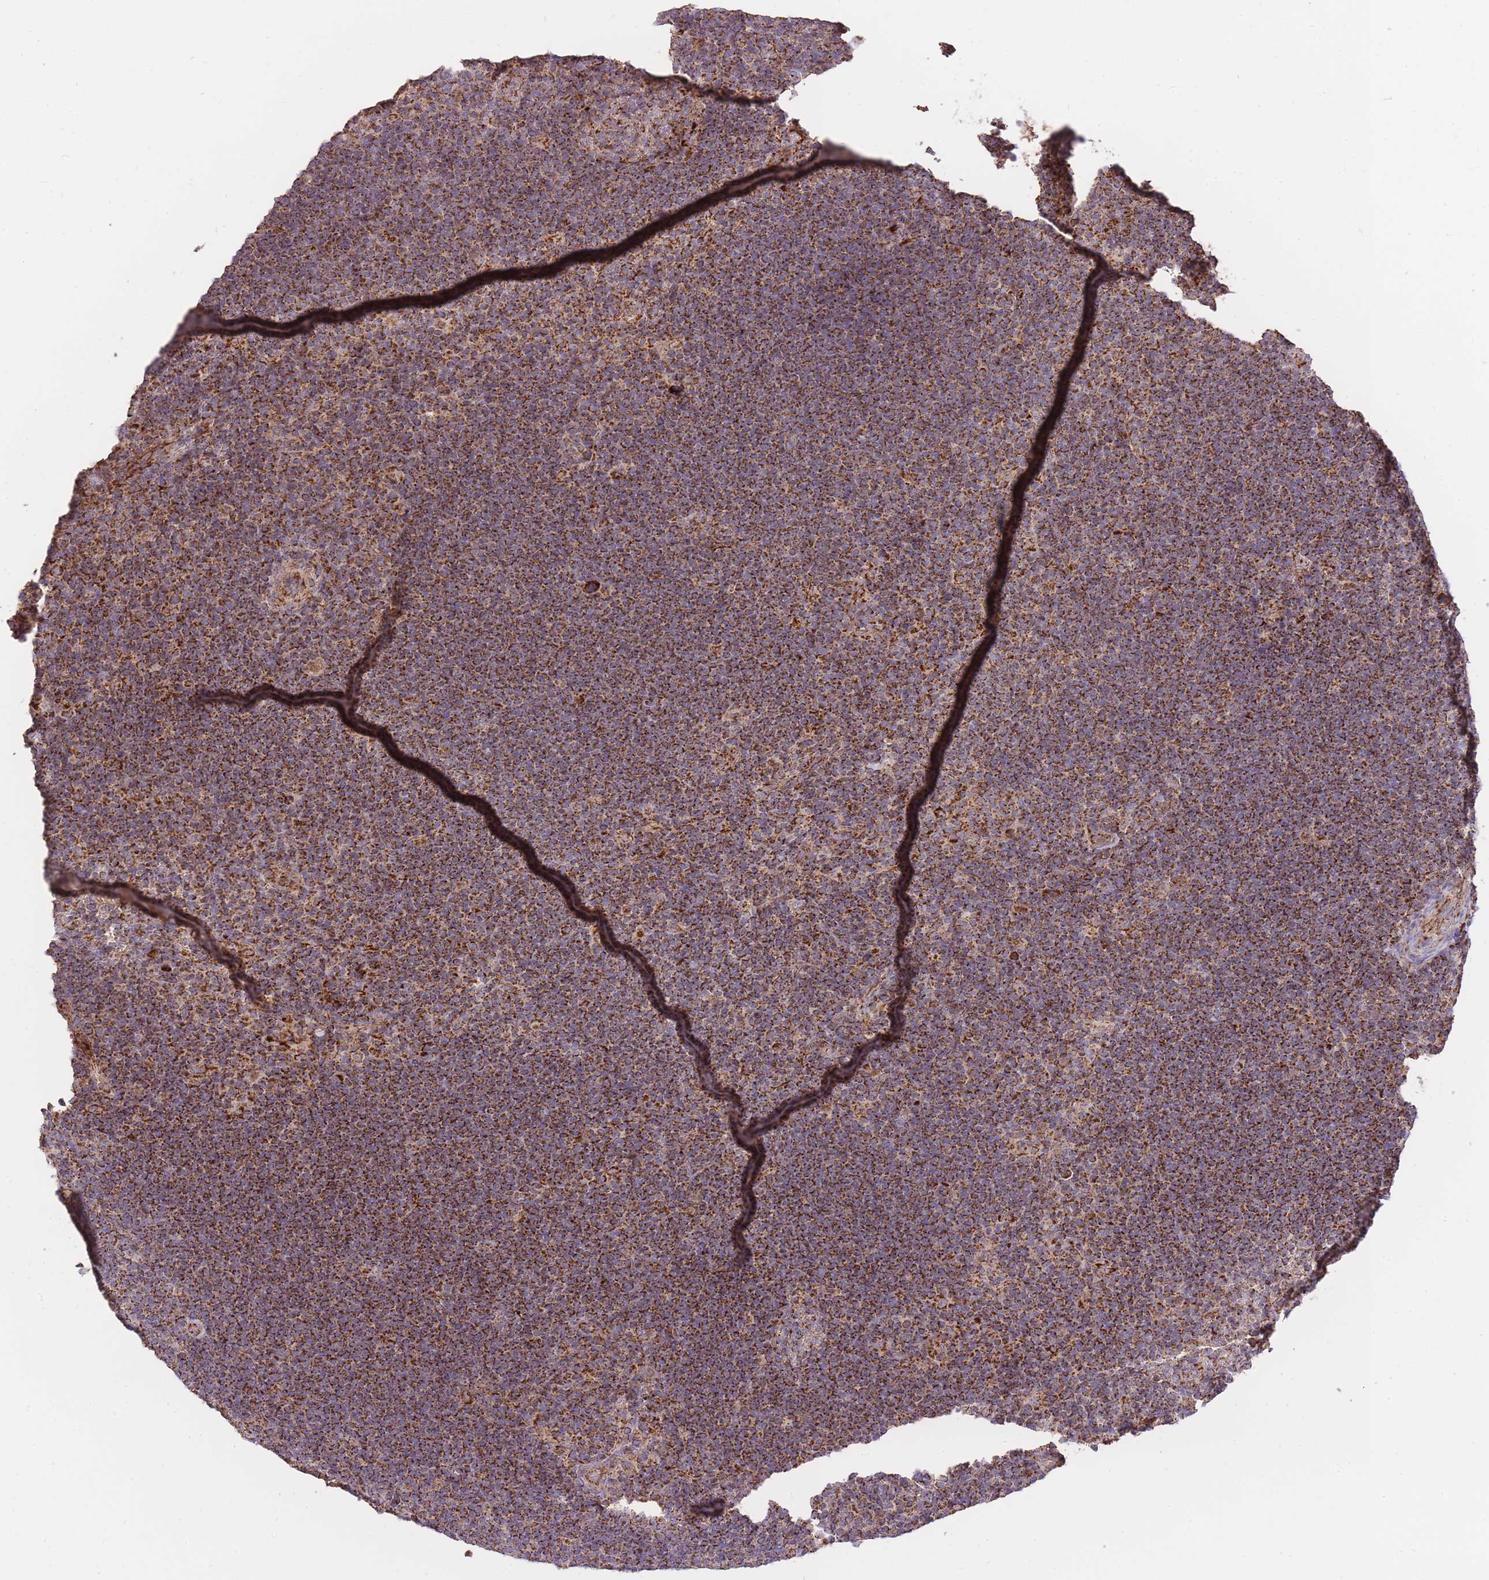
{"staining": {"intensity": "strong", "quantity": ">75%", "location": "cytoplasmic/membranous"}, "tissue": "lymphoma", "cell_type": "Tumor cells", "image_type": "cancer", "snomed": [{"axis": "morphology", "description": "Hodgkin's disease, NOS"}, {"axis": "topography", "description": "Lymph node"}], "caption": "An IHC photomicrograph of neoplastic tissue is shown. Protein staining in brown shows strong cytoplasmic/membranous positivity in lymphoma within tumor cells.", "gene": "PREP", "patient": {"sex": "female", "age": 57}}